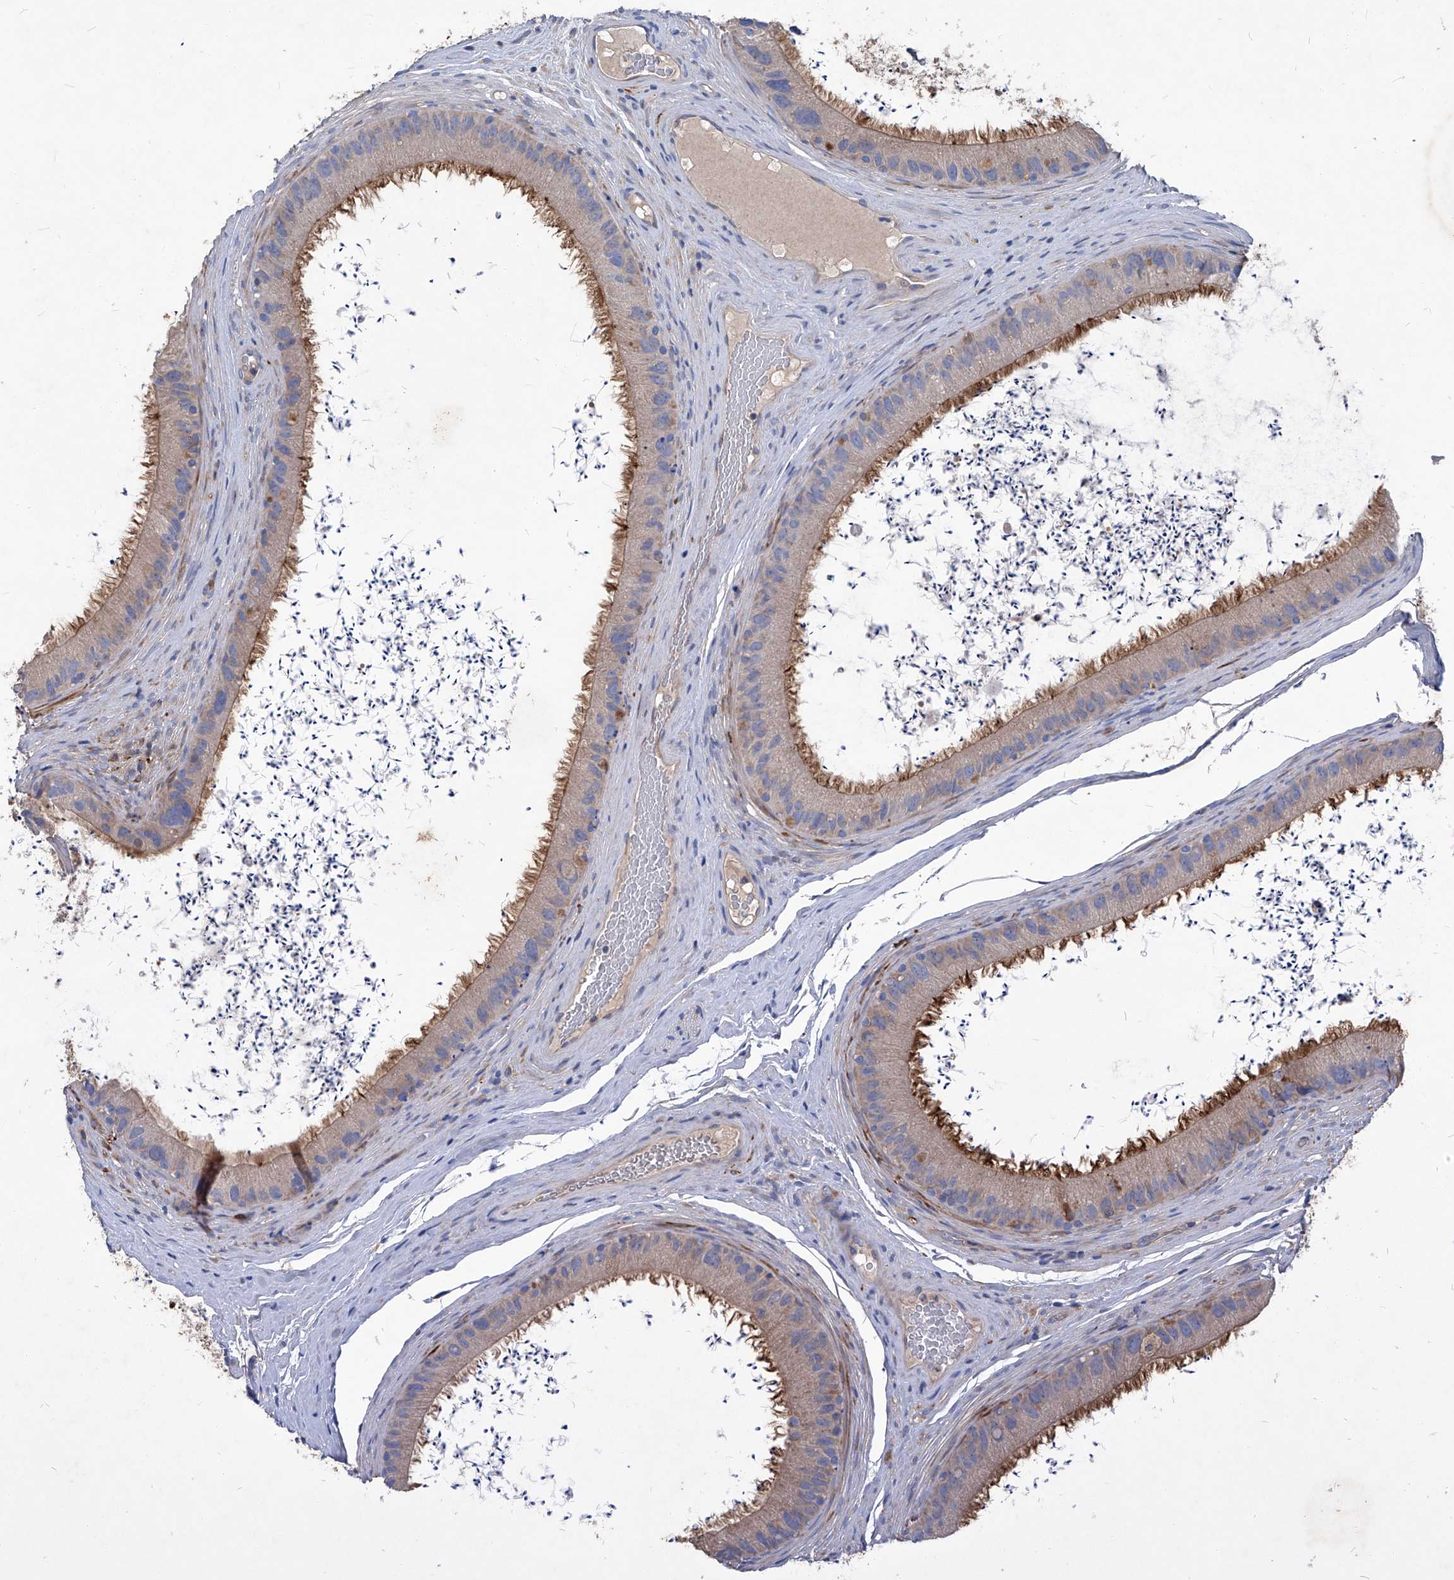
{"staining": {"intensity": "strong", "quantity": "25%-75%", "location": "cytoplasmic/membranous"}, "tissue": "epididymis", "cell_type": "Glandular cells", "image_type": "normal", "snomed": [{"axis": "morphology", "description": "Normal tissue, NOS"}, {"axis": "topography", "description": "Epididymis, spermatic cord, NOS"}], "caption": "Glandular cells demonstrate strong cytoplasmic/membranous staining in approximately 25%-75% of cells in benign epididymis. The staining is performed using DAB brown chromogen to label protein expression. The nuclei are counter-stained blue using hematoxylin.", "gene": "EPHA8", "patient": {"sex": "male", "age": 50}}